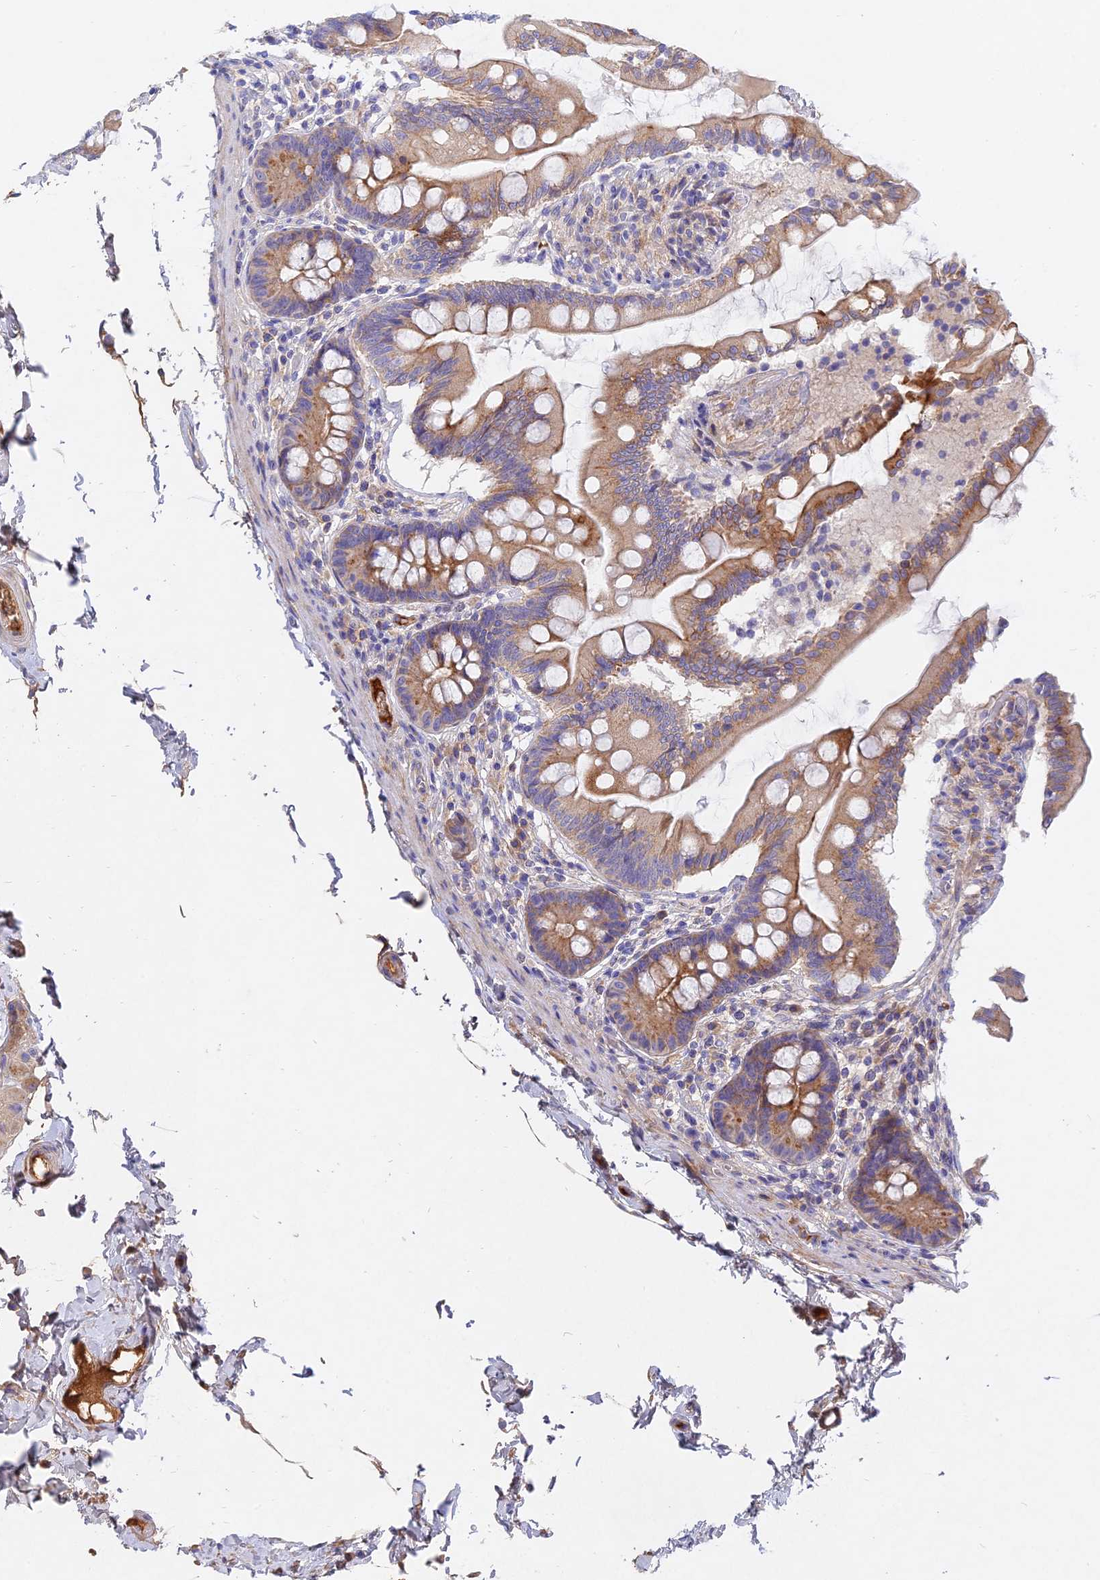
{"staining": {"intensity": "strong", "quantity": ">75%", "location": "cytoplasmic/membranous"}, "tissue": "small intestine", "cell_type": "Glandular cells", "image_type": "normal", "snomed": [{"axis": "morphology", "description": "Normal tissue, NOS"}, {"axis": "topography", "description": "Small intestine"}], "caption": "Protein staining exhibits strong cytoplasmic/membranous expression in about >75% of glandular cells in normal small intestine. (DAB IHC, brown staining for protein, blue staining for nuclei).", "gene": "MROH1", "patient": {"sex": "female", "age": 56}}